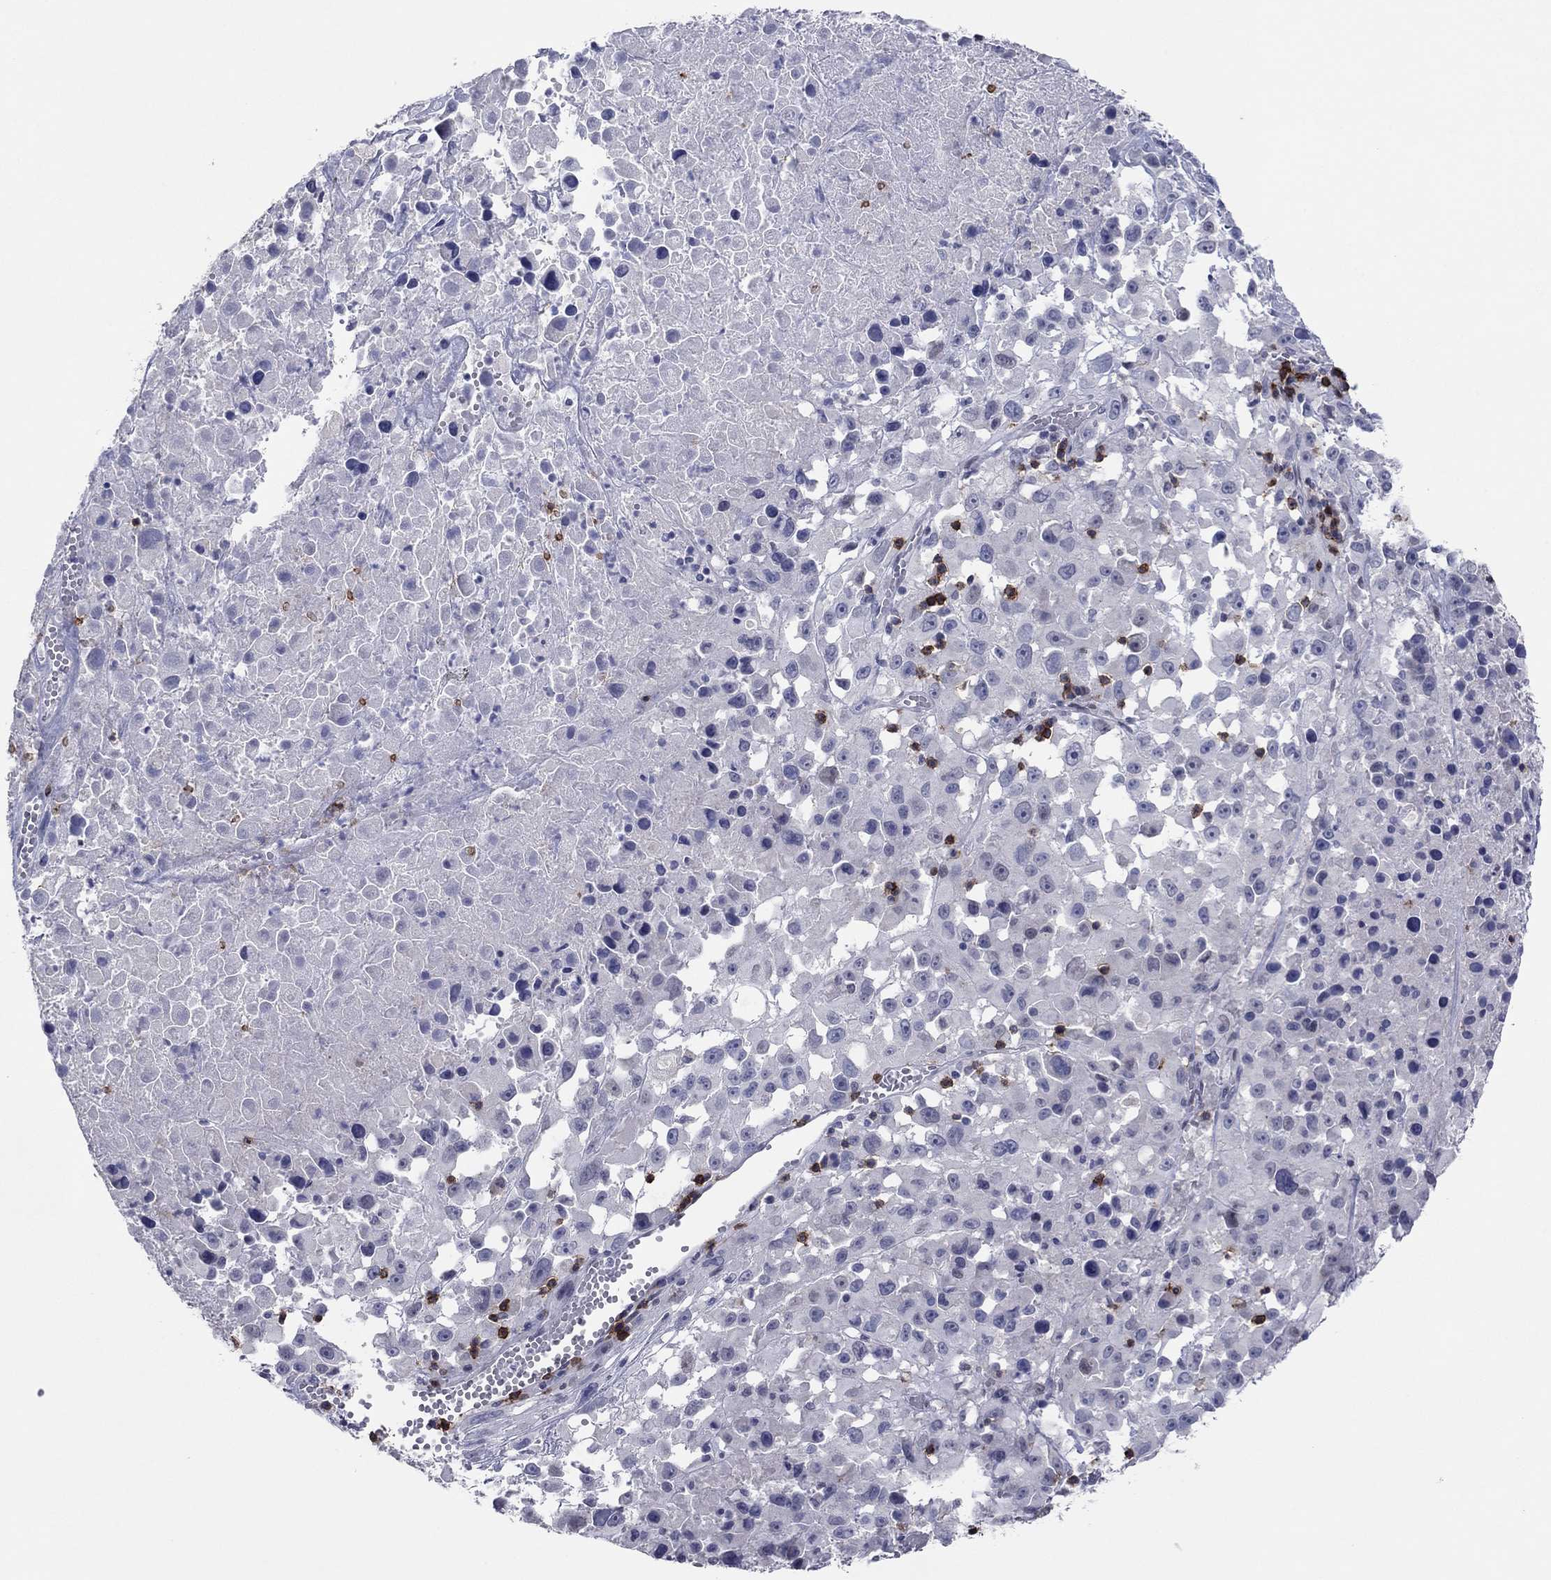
{"staining": {"intensity": "negative", "quantity": "none", "location": "none"}, "tissue": "melanoma", "cell_type": "Tumor cells", "image_type": "cancer", "snomed": [{"axis": "morphology", "description": "Malignant melanoma, Metastatic site"}, {"axis": "topography", "description": "Lymph node"}], "caption": "Immunohistochemical staining of melanoma demonstrates no significant staining in tumor cells.", "gene": "ITGAE", "patient": {"sex": "male", "age": 50}}